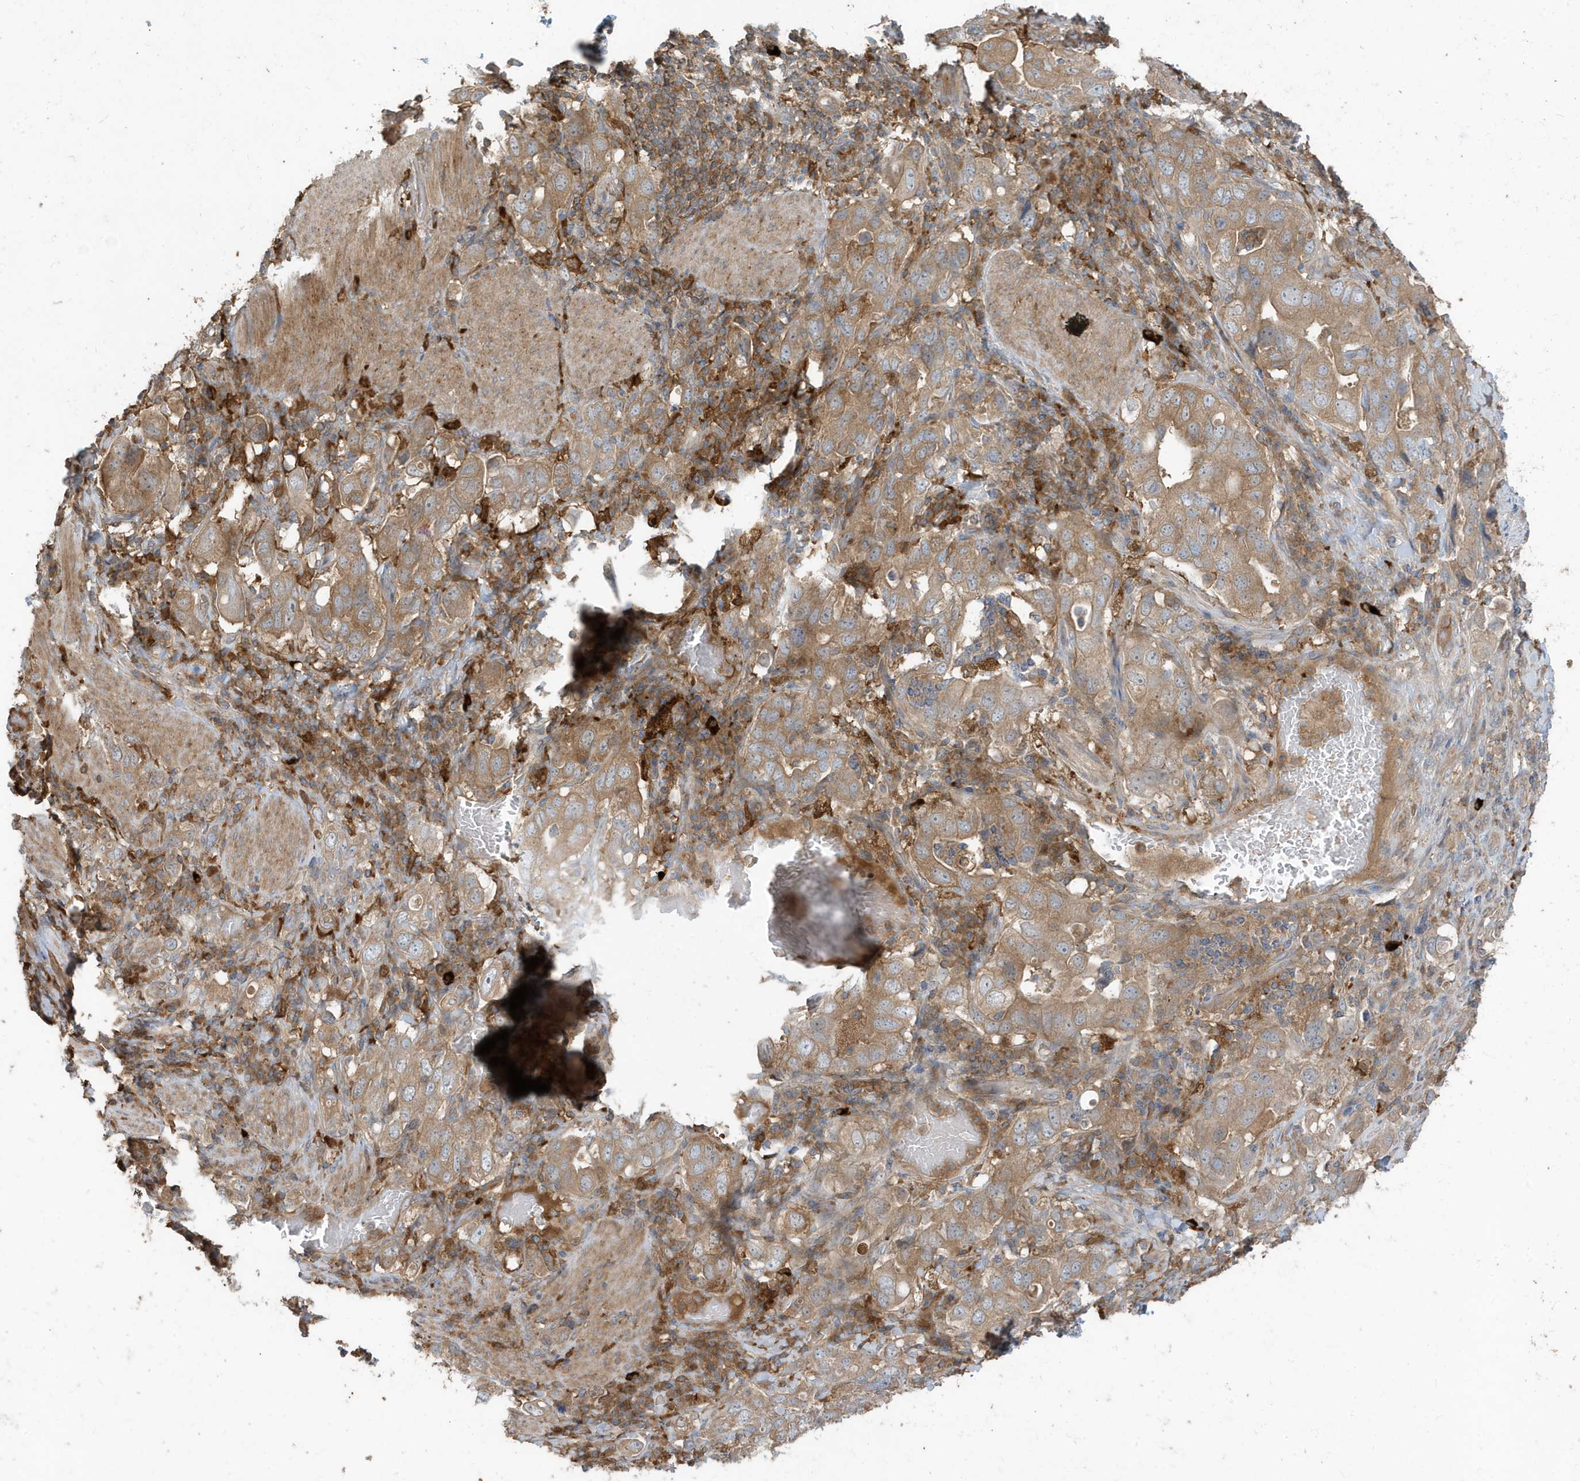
{"staining": {"intensity": "moderate", "quantity": ">75%", "location": "cytoplasmic/membranous"}, "tissue": "stomach cancer", "cell_type": "Tumor cells", "image_type": "cancer", "snomed": [{"axis": "morphology", "description": "Adenocarcinoma, NOS"}, {"axis": "topography", "description": "Stomach, upper"}], "caption": "Immunohistochemical staining of stomach cancer (adenocarcinoma) exhibits medium levels of moderate cytoplasmic/membranous positivity in approximately >75% of tumor cells. The protein is stained brown, and the nuclei are stained in blue (DAB (3,3'-diaminobenzidine) IHC with brightfield microscopy, high magnification).", "gene": "ABTB1", "patient": {"sex": "male", "age": 62}}